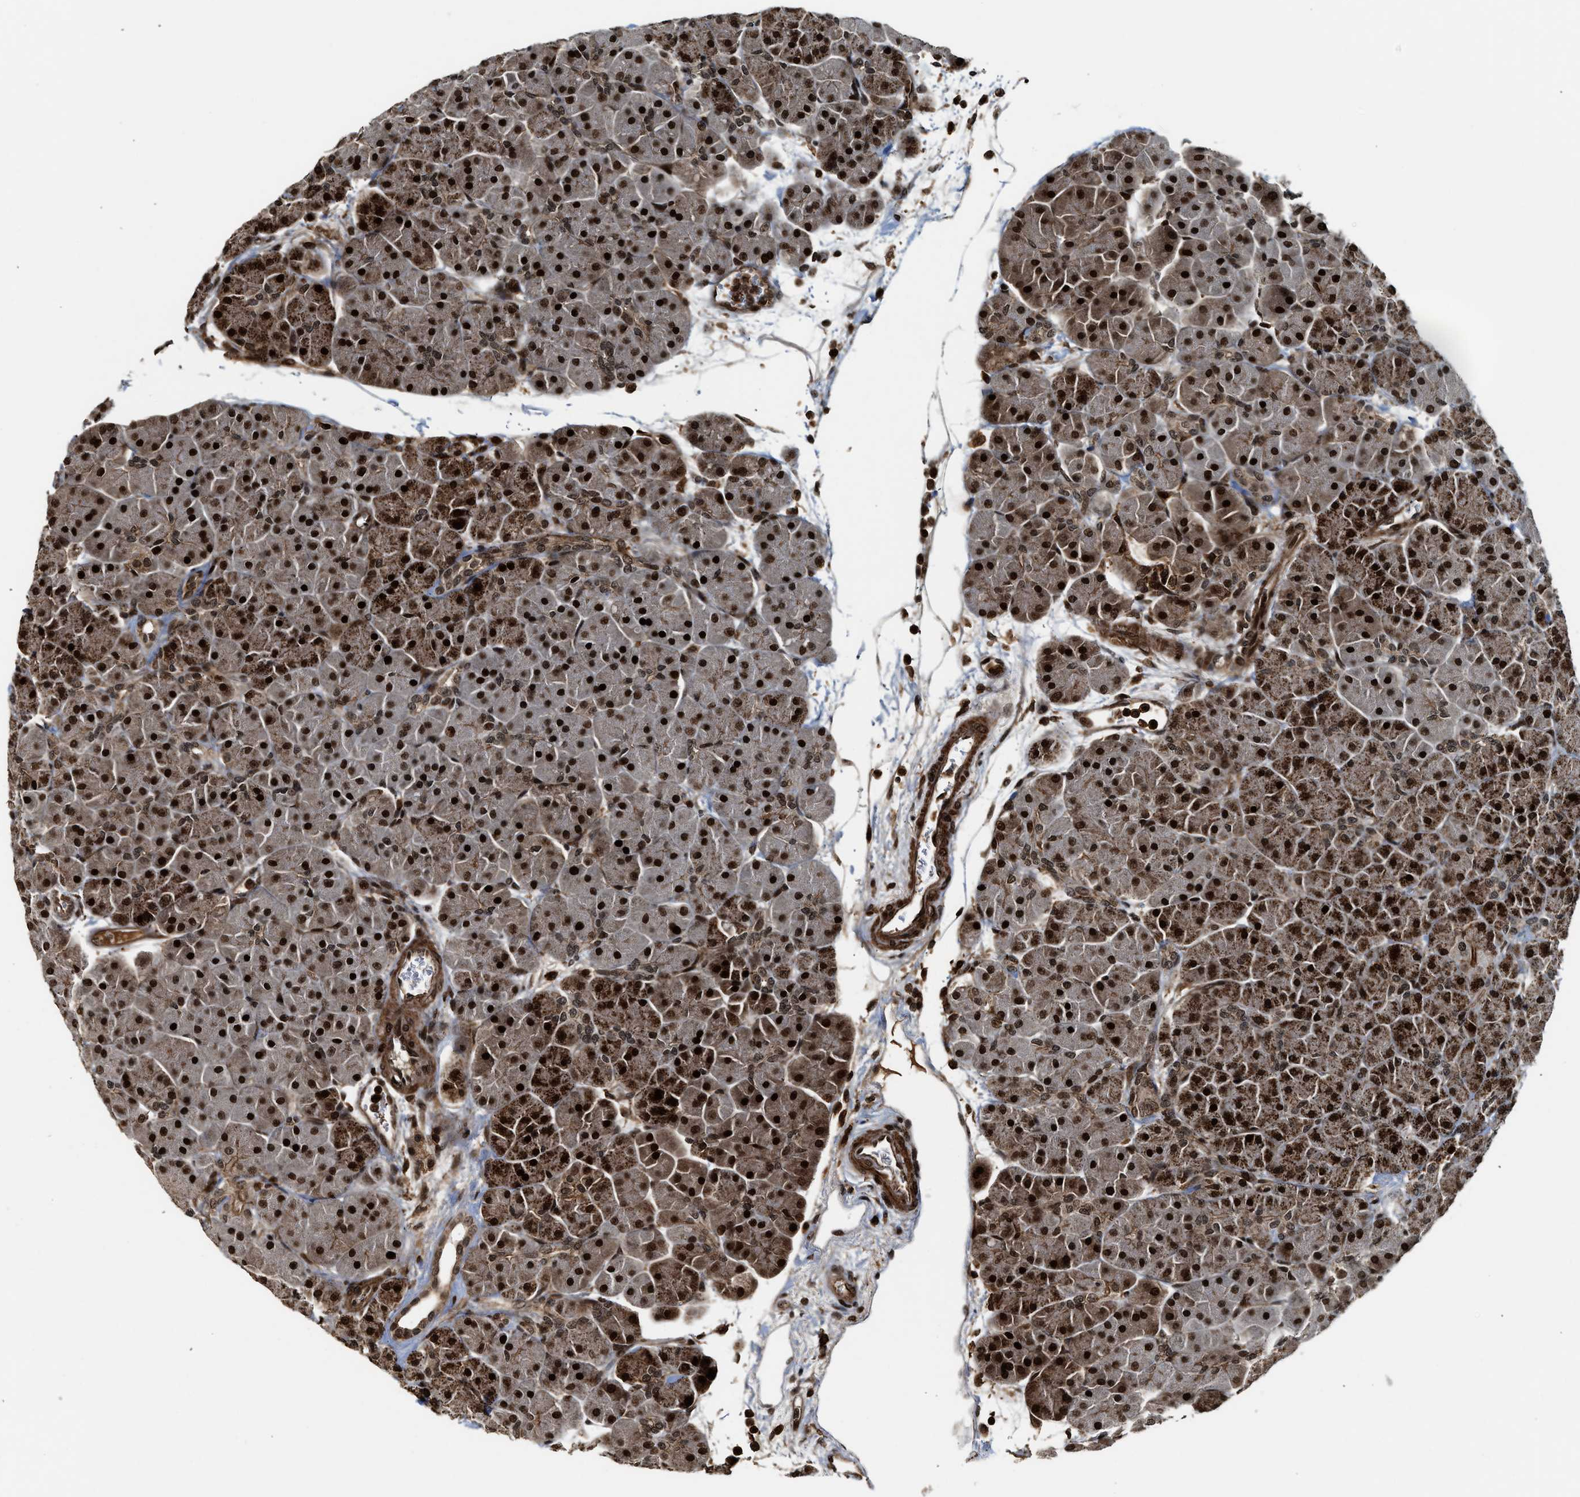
{"staining": {"intensity": "strong", "quantity": ">75%", "location": "cytoplasmic/membranous,nuclear"}, "tissue": "pancreas", "cell_type": "Exocrine glandular cells", "image_type": "normal", "snomed": [{"axis": "morphology", "description": "Normal tissue, NOS"}, {"axis": "topography", "description": "Pancreas"}], "caption": "Immunohistochemical staining of normal pancreas shows strong cytoplasmic/membranous,nuclear protein expression in about >75% of exocrine glandular cells. Nuclei are stained in blue.", "gene": "MDM2", "patient": {"sex": "male", "age": 66}}